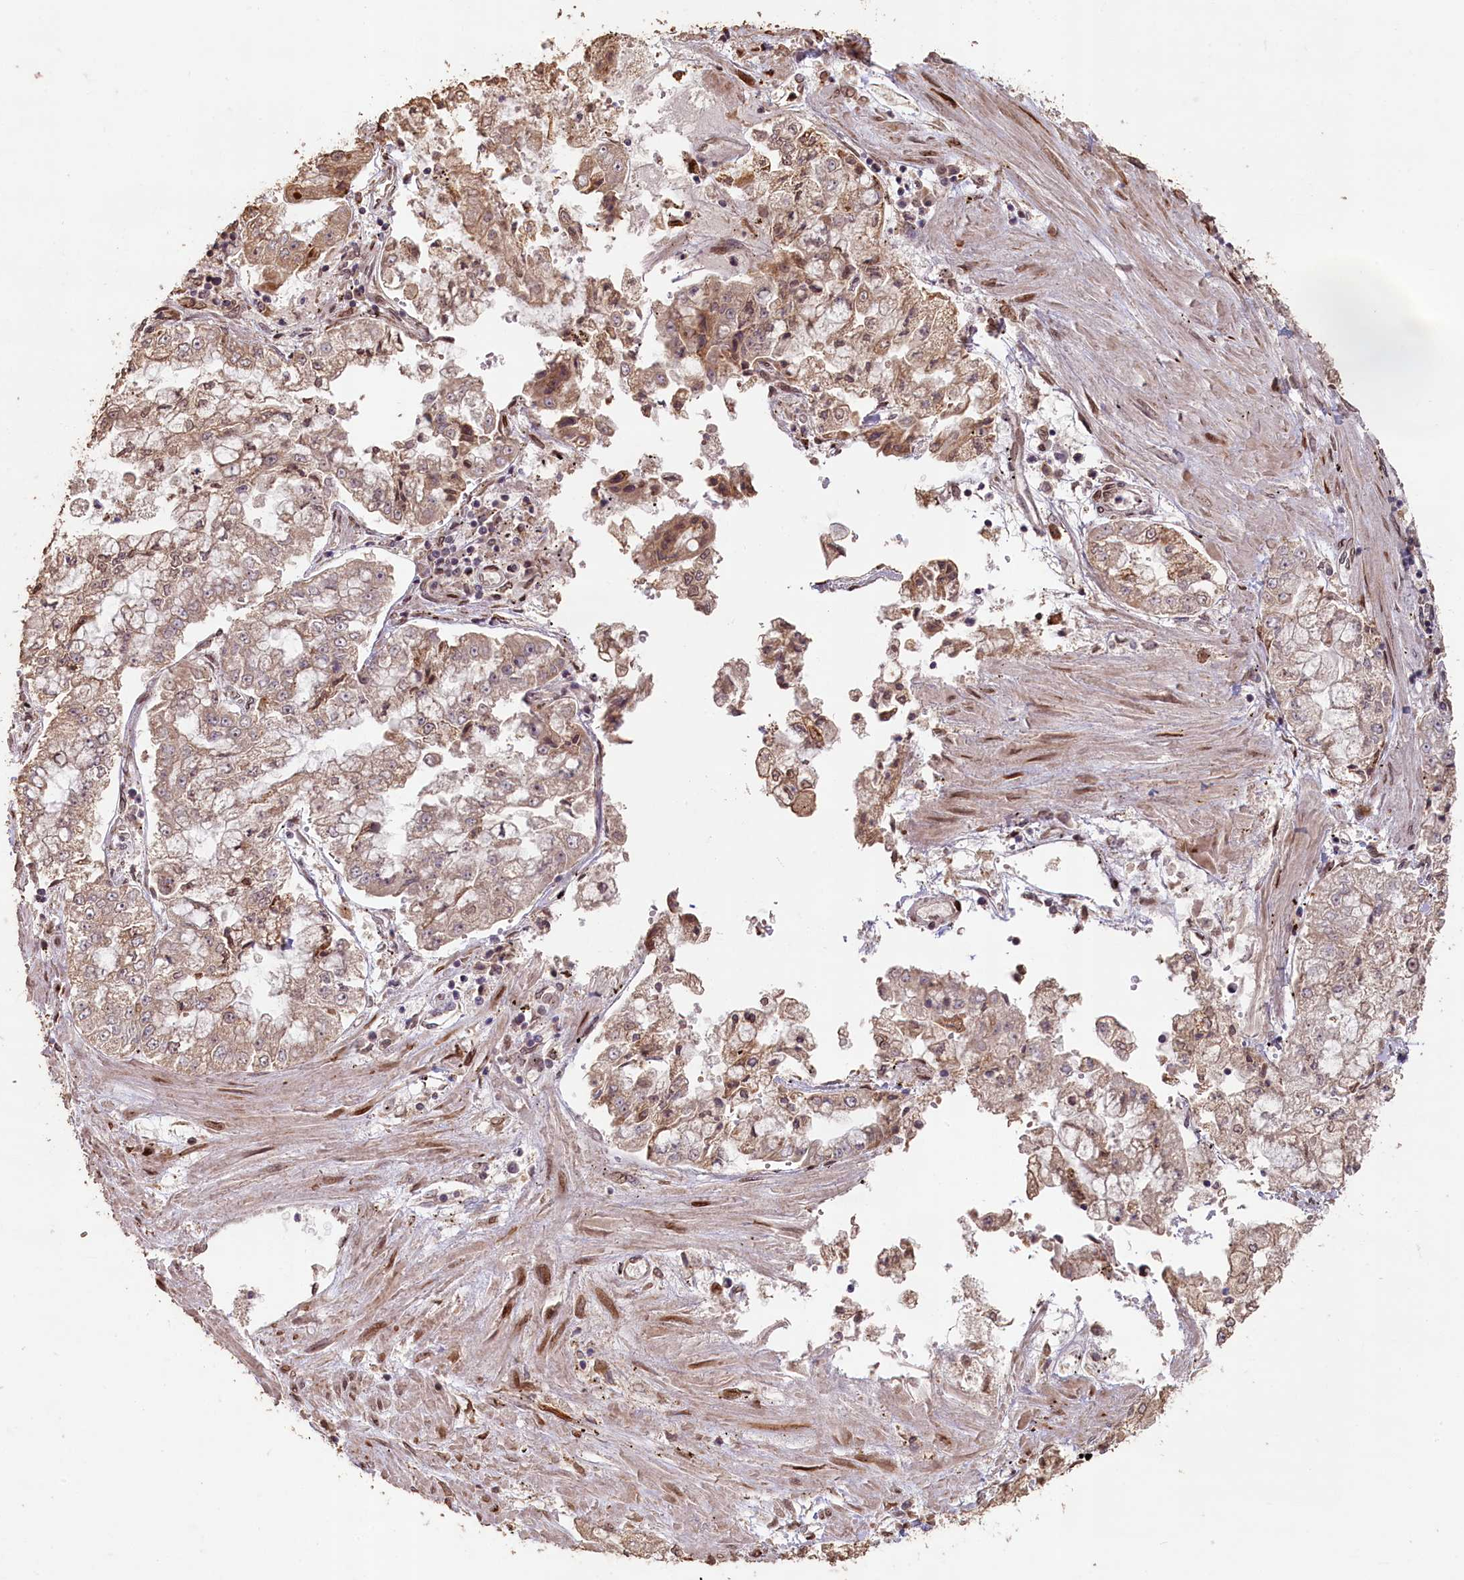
{"staining": {"intensity": "weak", "quantity": ">75%", "location": "cytoplasmic/membranous"}, "tissue": "stomach cancer", "cell_type": "Tumor cells", "image_type": "cancer", "snomed": [{"axis": "morphology", "description": "Adenocarcinoma, NOS"}, {"axis": "topography", "description": "Stomach"}], "caption": "The immunohistochemical stain shows weak cytoplasmic/membranous expression in tumor cells of stomach cancer (adenocarcinoma) tissue. (Stains: DAB in brown, nuclei in blue, Microscopy: brightfield microscopy at high magnification).", "gene": "SLC38A7", "patient": {"sex": "male", "age": 76}}